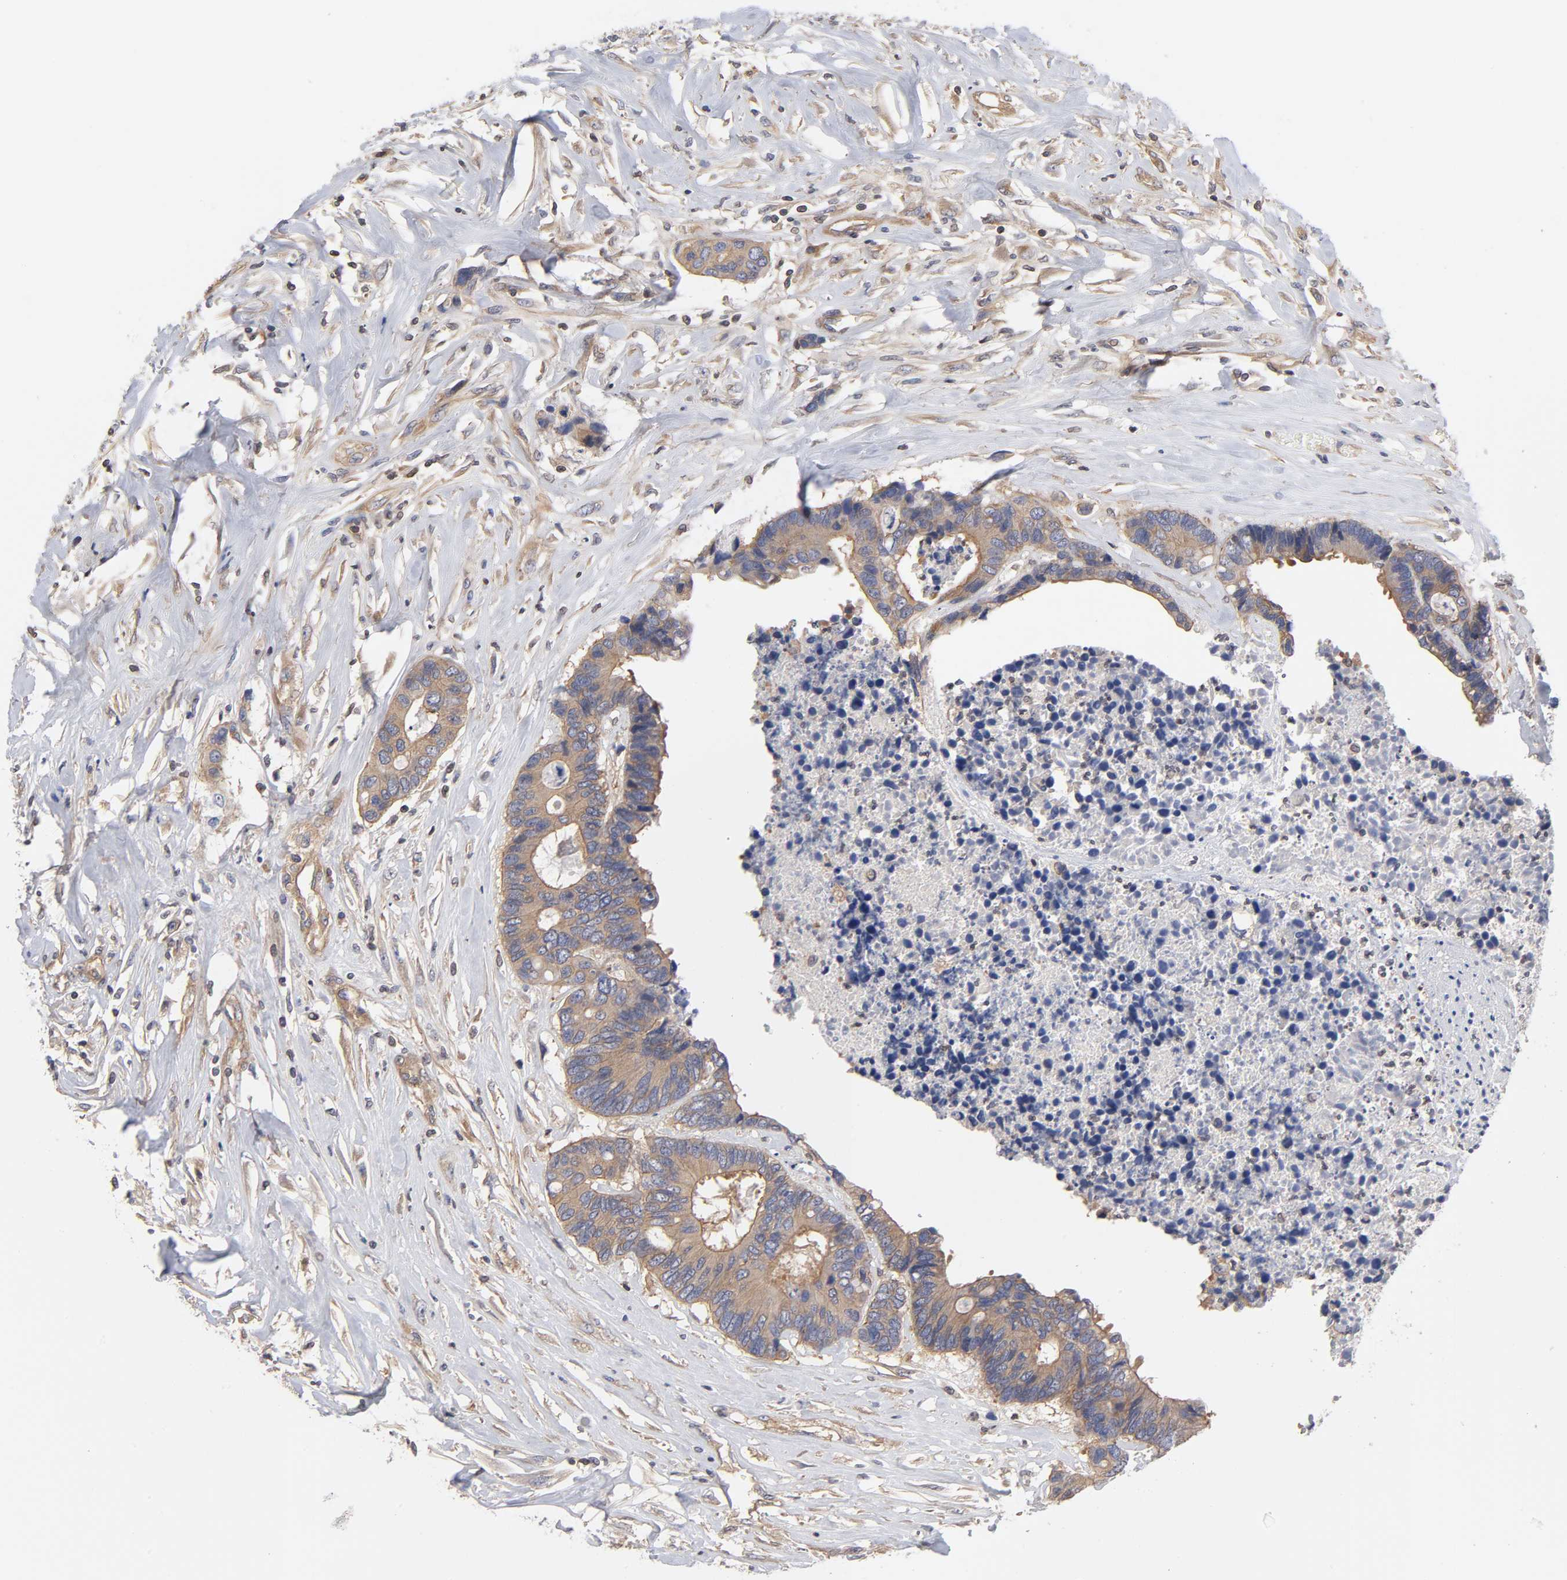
{"staining": {"intensity": "weak", "quantity": ">75%", "location": "cytoplasmic/membranous"}, "tissue": "colorectal cancer", "cell_type": "Tumor cells", "image_type": "cancer", "snomed": [{"axis": "morphology", "description": "Adenocarcinoma, NOS"}, {"axis": "topography", "description": "Rectum"}], "caption": "Weak cytoplasmic/membranous positivity is identified in approximately >75% of tumor cells in colorectal cancer (adenocarcinoma). The staining was performed using DAB, with brown indicating positive protein expression. Nuclei are stained blue with hematoxylin.", "gene": "STRN3", "patient": {"sex": "male", "age": 55}}